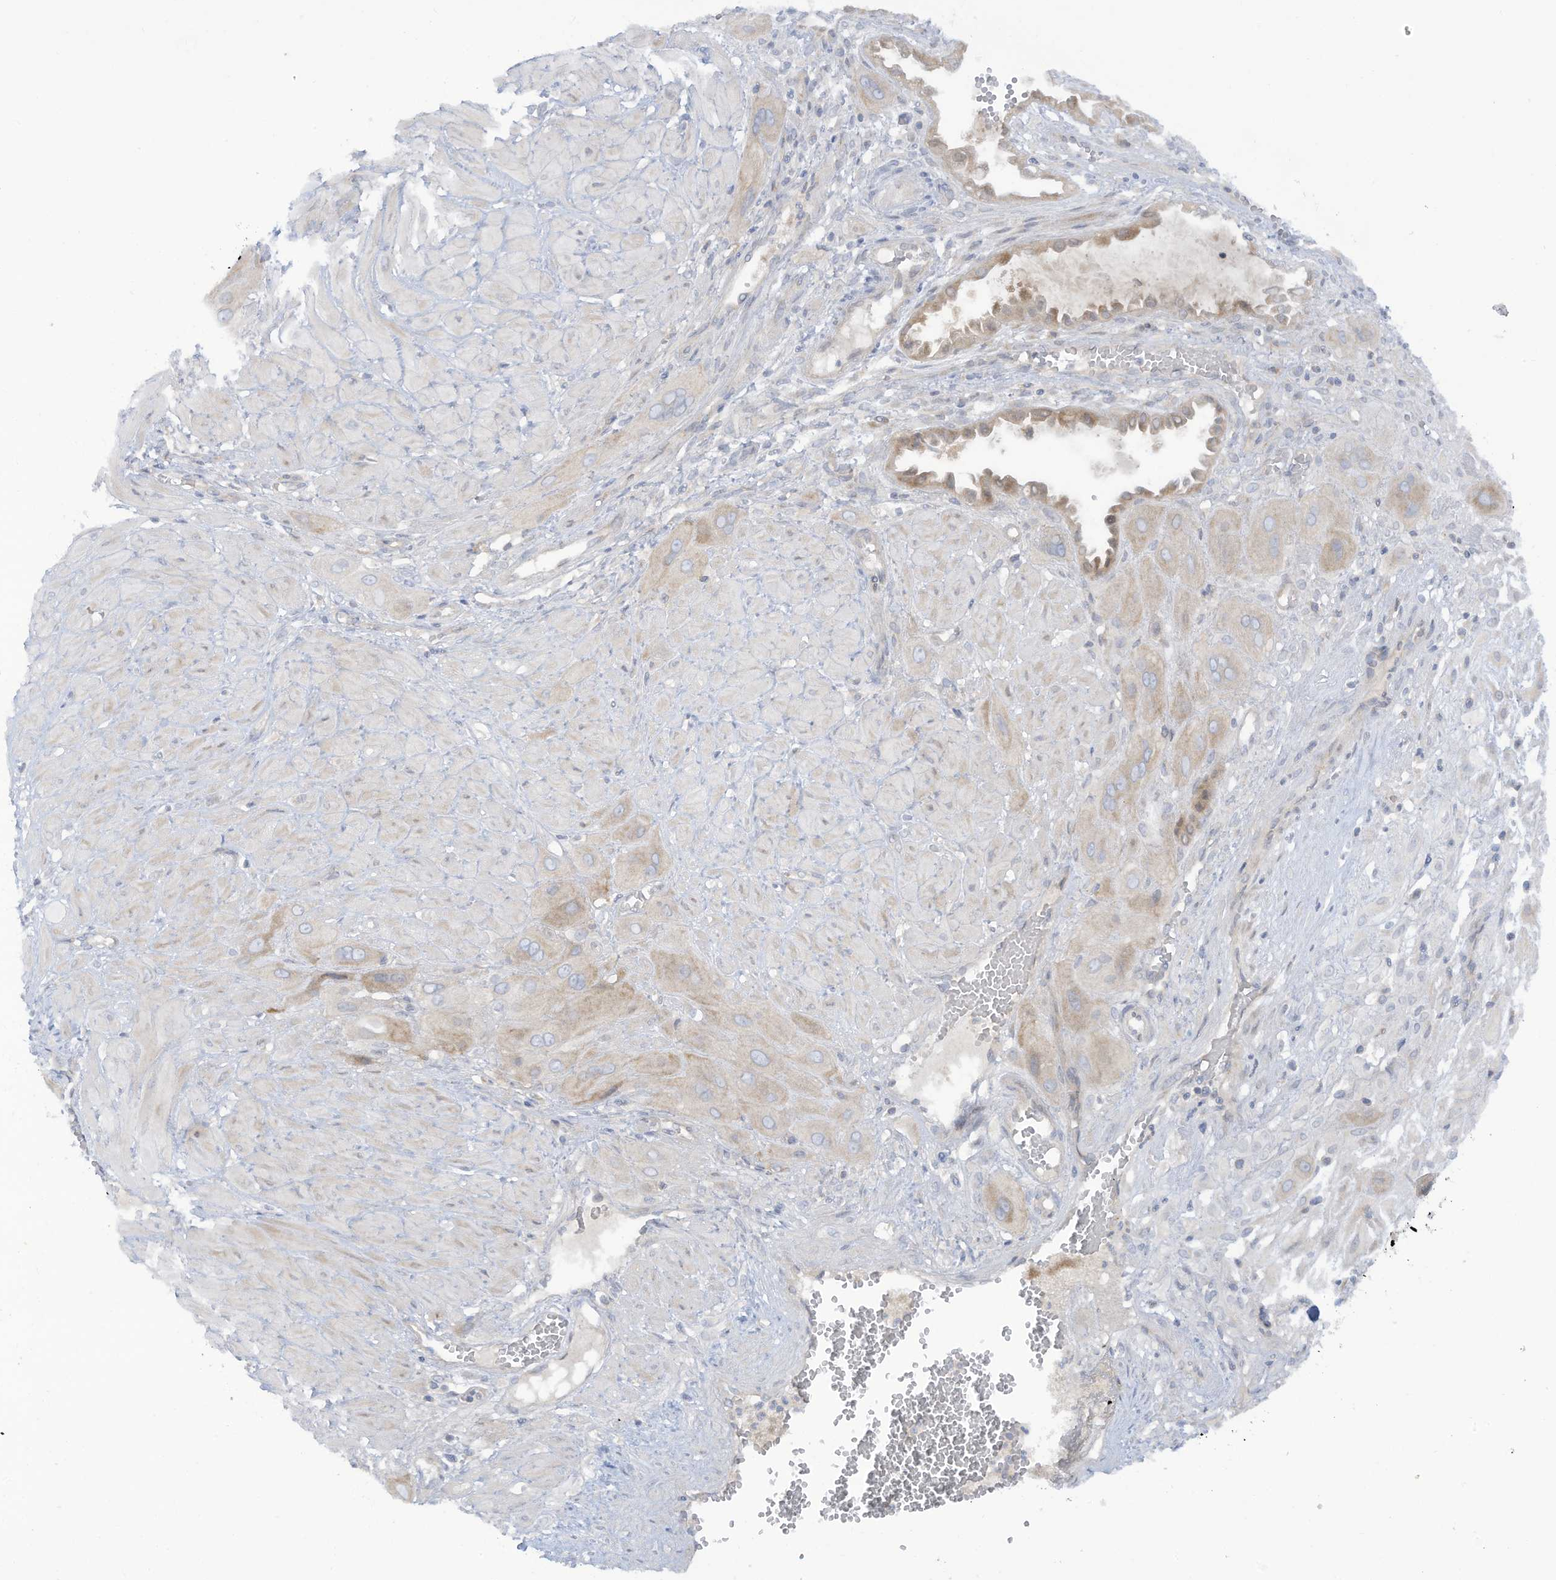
{"staining": {"intensity": "weak", "quantity": "<25%", "location": "cytoplasmic/membranous"}, "tissue": "cervical cancer", "cell_type": "Tumor cells", "image_type": "cancer", "snomed": [{"axis": "morphology", "description": "Squamous cell carcinoma, NOS"}, {"axis": "topography", "description": "Cervix"}], "caption": "Immunohistochemical staining of human cervical cancer (squamous cell carcinoma) shows no significant positivity in tumor cells.", "gene": "LRRN2", "patient": {"sex": "female", "age": 34}}